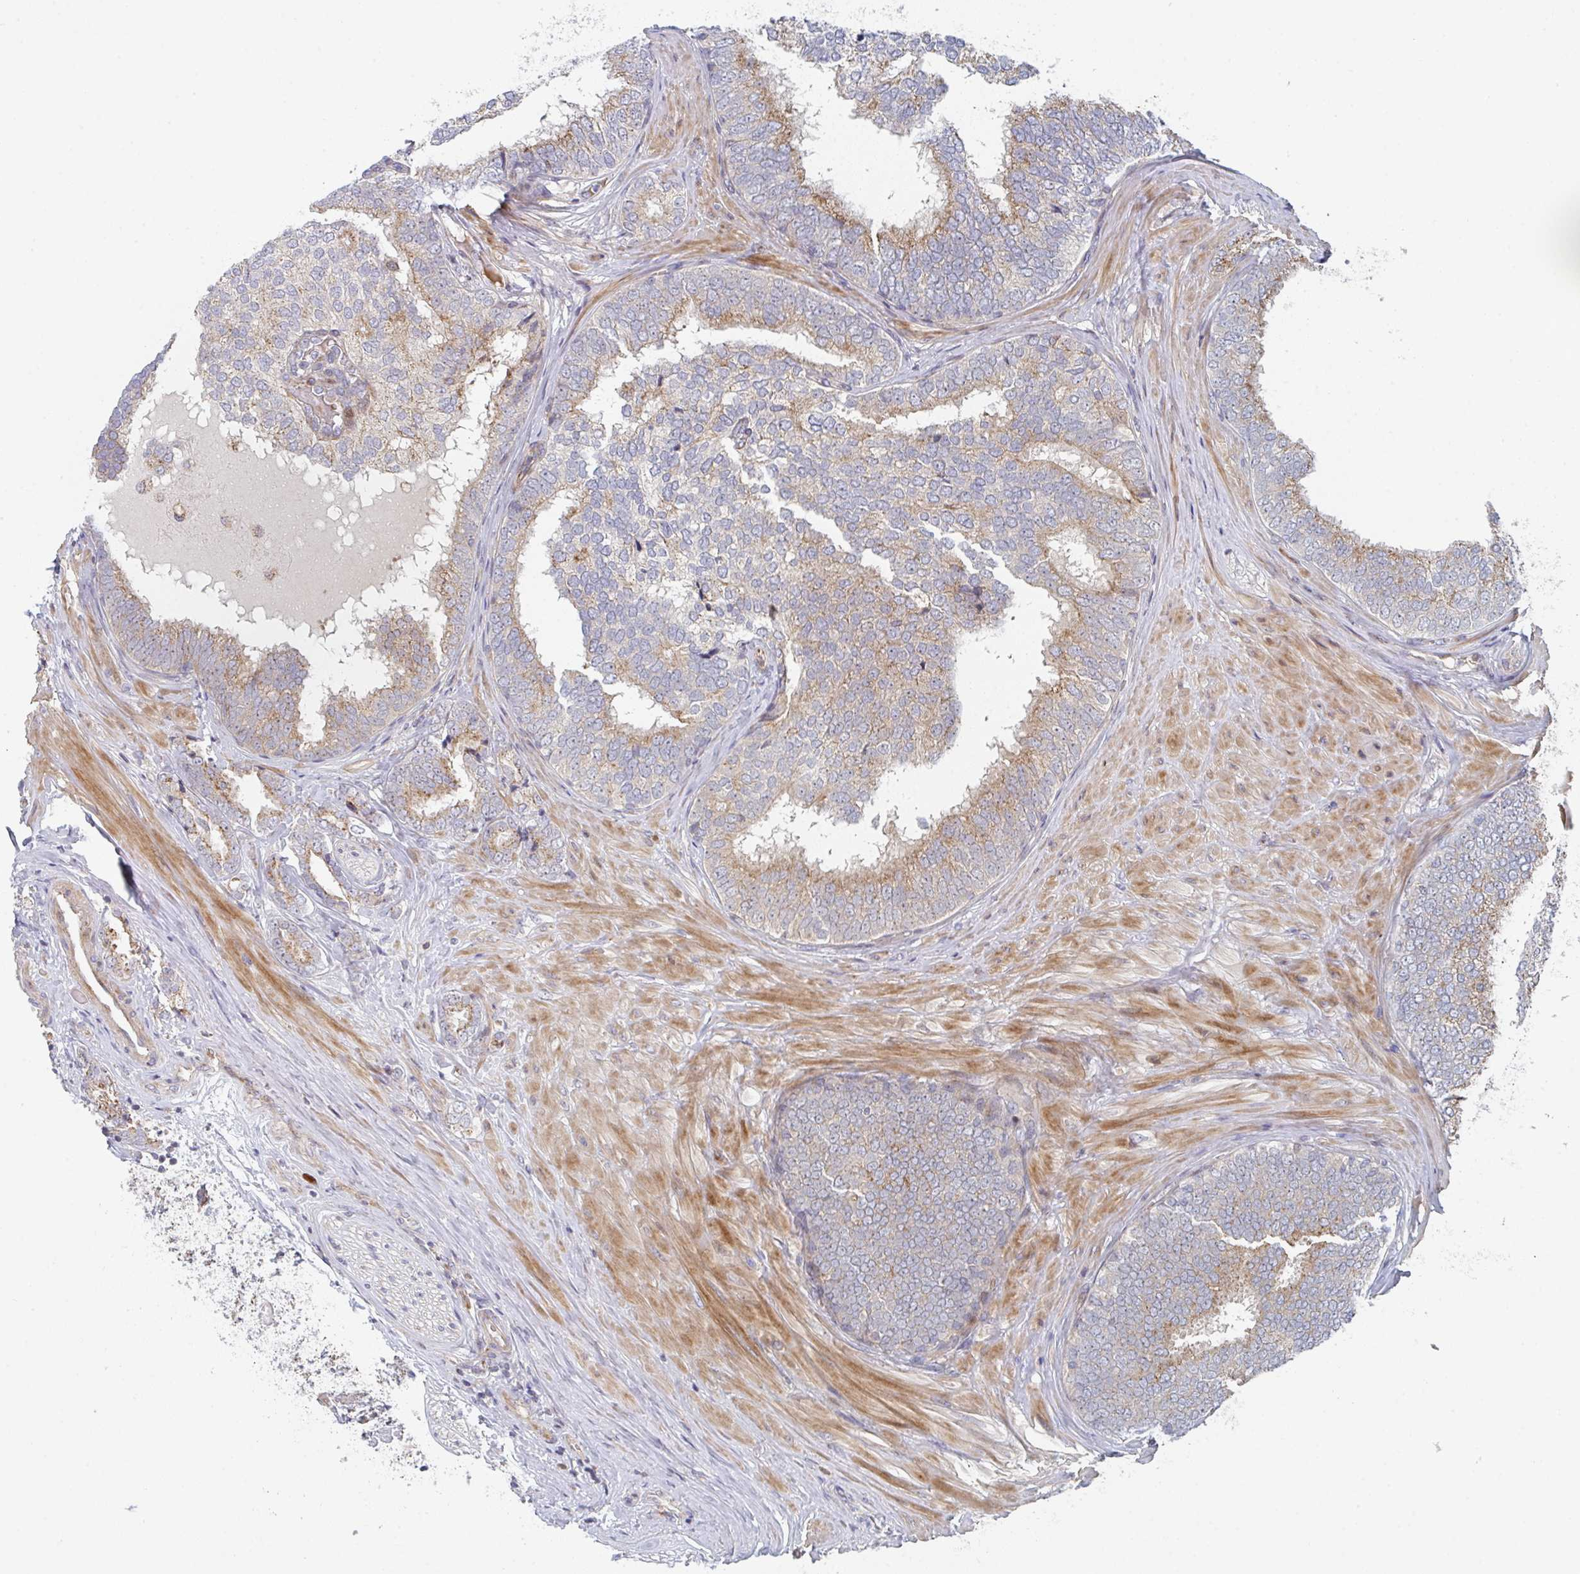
{"staining": {"intensity": "moderate", "quantity": "25%-75%", "location": "cytoplasmic/membranous"}, "tissue": "prostate cancer", "cell_type": "Tumor cells", "image_type": "cancer", "snomed": [{"axis": "morphology", "description": "Adenocarcinoma, High grade"}, {"axis": "topography", "description": "Prostate"}], "caption": "Human high-grade adenocarcinoma (prostate) stained for a protein (brown) demonstrates moderate cytoplasmic/membranous positive positivity in approximately 25%-75% of tumor cells.", "gene": "ZNF644", "patient": {"sex": "male", "age": 72}}